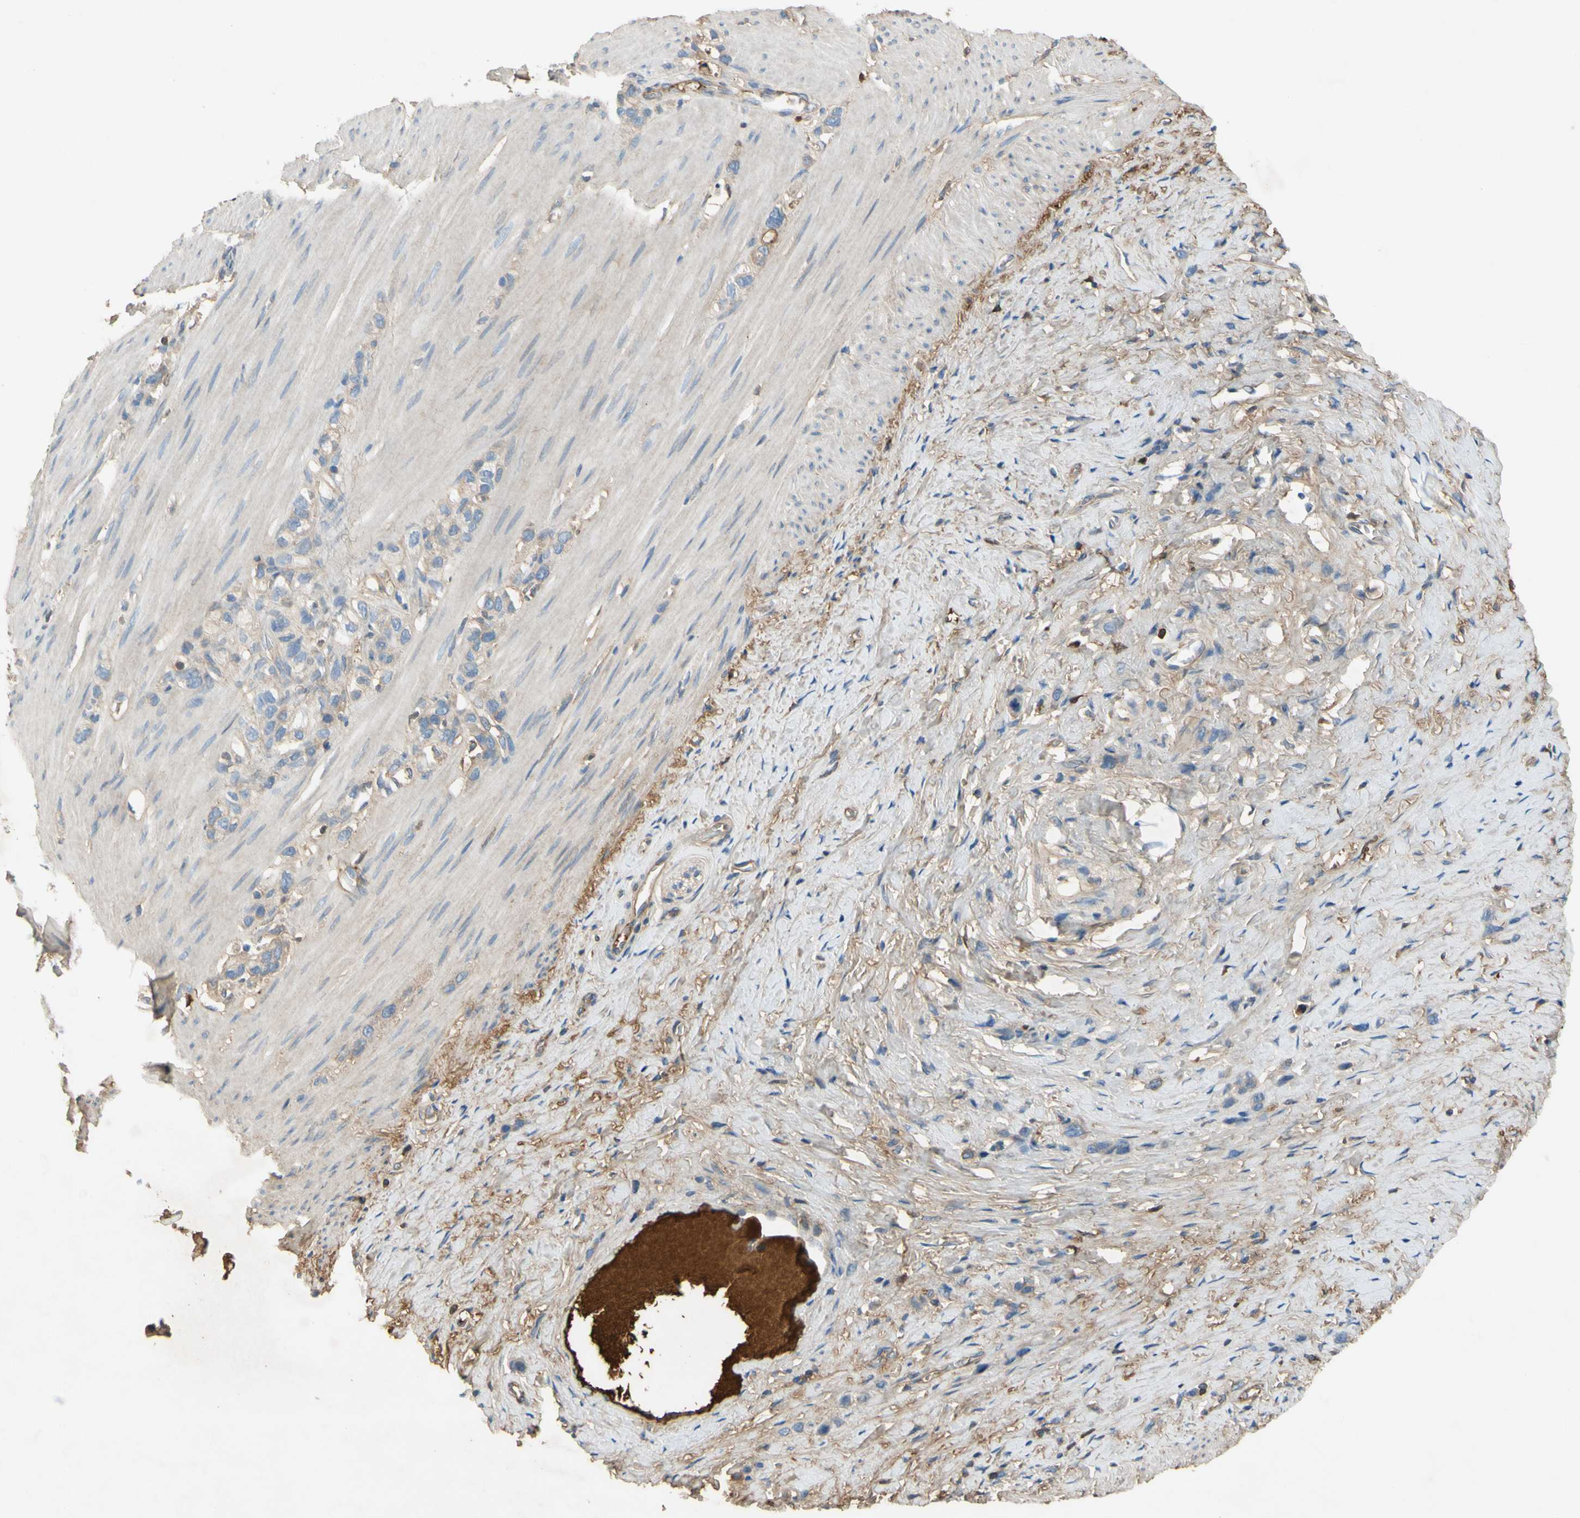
{"staining": {"intensity": "weak", "quantity": "<25%", "location": "cytoplasmic/membranous"}, "tissue": "stomach cancer", "cell_type": "Tumor cells", "image_type": "cancer", "snomed": [{"axis": "morphology", "description": "Normal tissue, NOS"}, {"axis": "morphology", "description": "Adenocarcinoma, NOS"}, {"axis": "morphology", "description": "Adenocarcinoma, High grade"}, {"axis": "topography", "description": "Stomach, upper"}, {"axis": "topography", "description": "Stomach"}], "caption": "The image shows no staining of tumor cells in stomach cancer.", "gene": "TIMP2", "patient": {"sex": "female", "age": 65}}